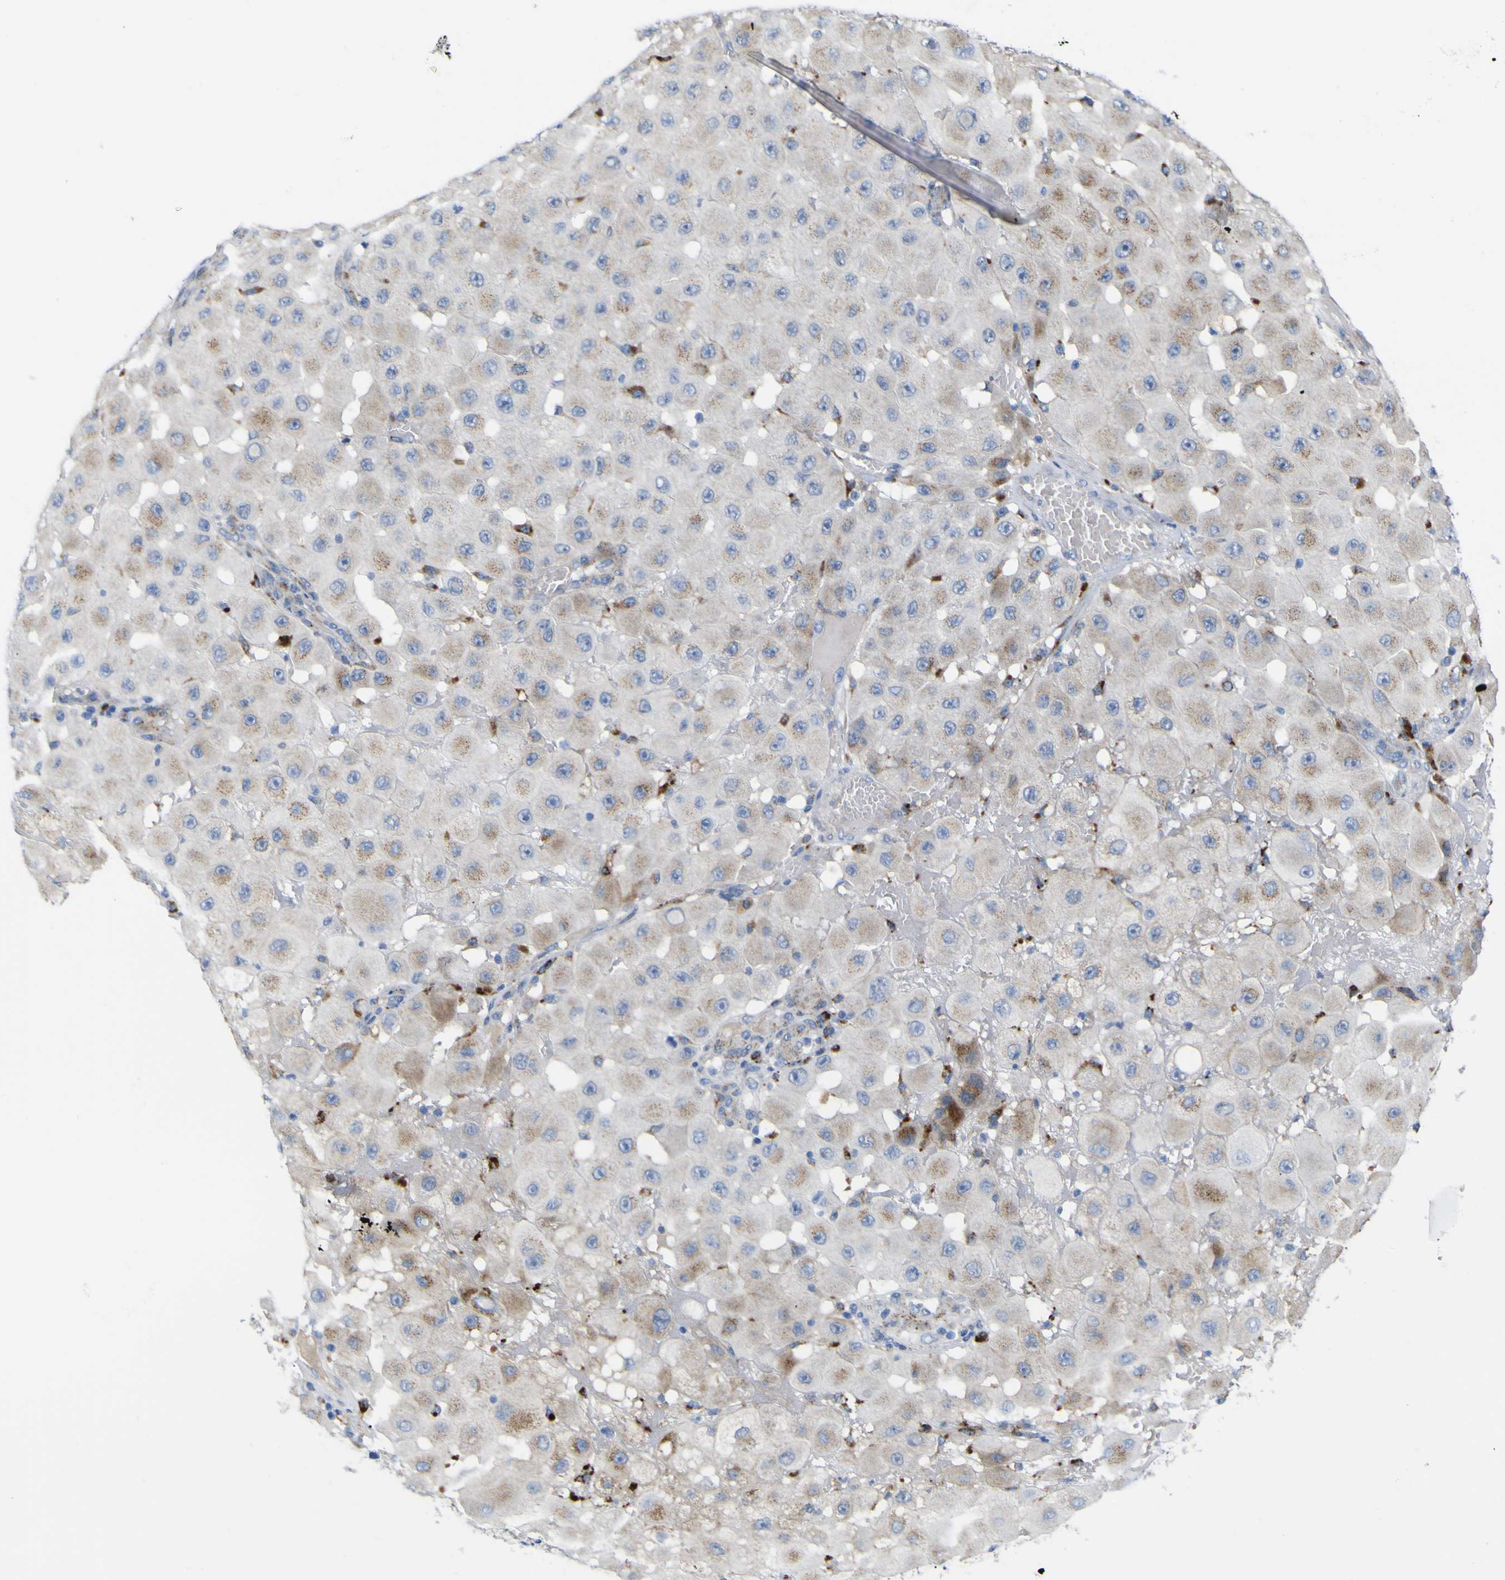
{"staining": {"intensity": "negative", "quantity": "none", "location": "none"}, "tissue": "melanoma", "cell_type": "Tumor cells", "image_type": "cancer", "snomed": [{"axis": "morphology", "description": "Malignant melanoma, NOS"}, {"axis": "topography", "description": "Skin"}], "caption": "Tumor cells are negative for brown protein staining in malignant melanoma.", "gene": "PTPRF", "patient": {"sex": "female", "age": 81}}